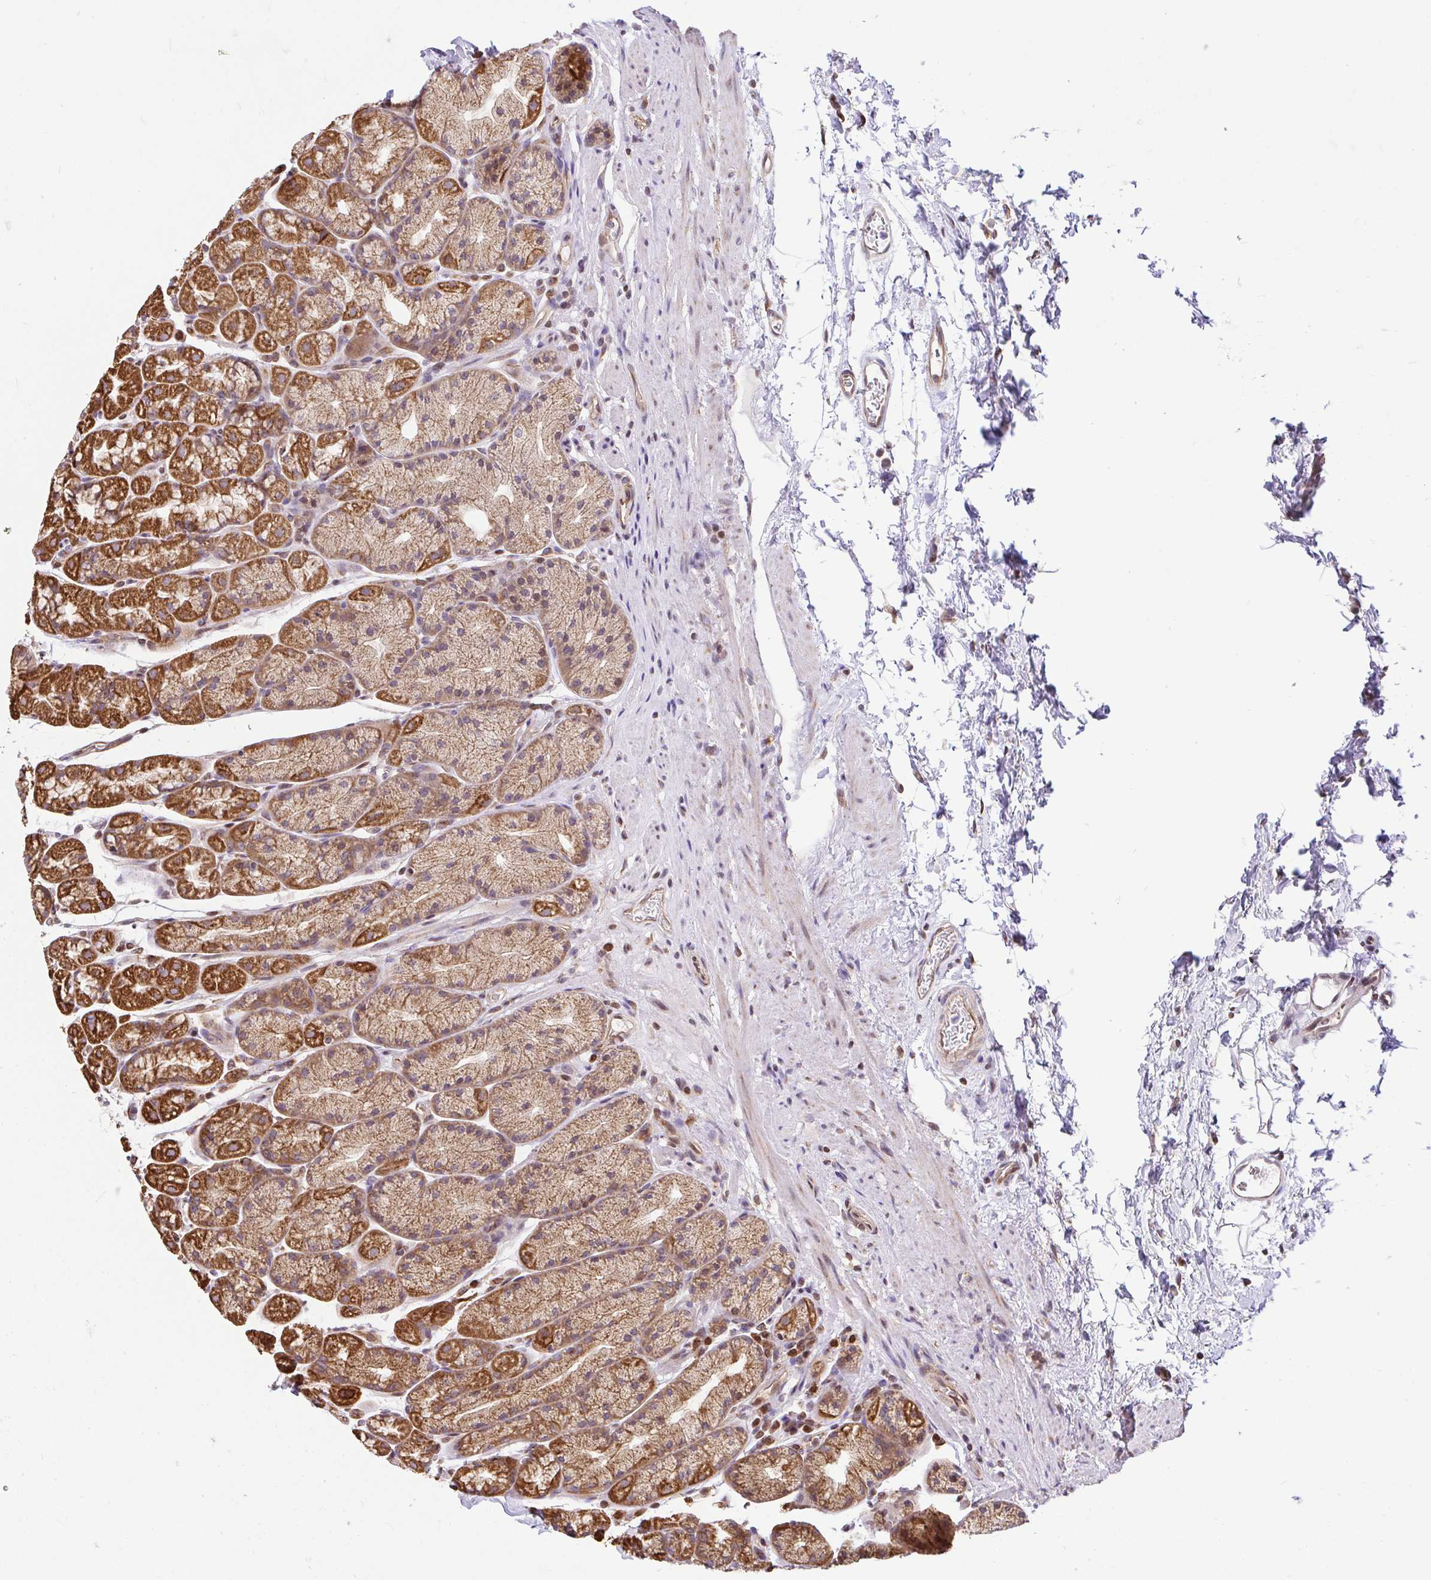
{"staining": {"intensity": "moderate", "quantity": "25%-75%", "location": "cytoplasmic/membranous"}, "tissue": "stomach", "cell_type": "Glandular cells", "image_type": "normal", "snomed": [{"axis": "morphology", "description": "Normal tissue, NOS"}, {"axis": "topography", "description": "Stomach, lower"}], "caption": "A histopathology image showing moderate cytoplasmic/membranous staining in approximately 25%-75% of glandular cells in benign stomach, as visualized by brown immunohistochemical staining.", "gene": "FIGNL1", "patient": {"sex": "male", "age": 67}}